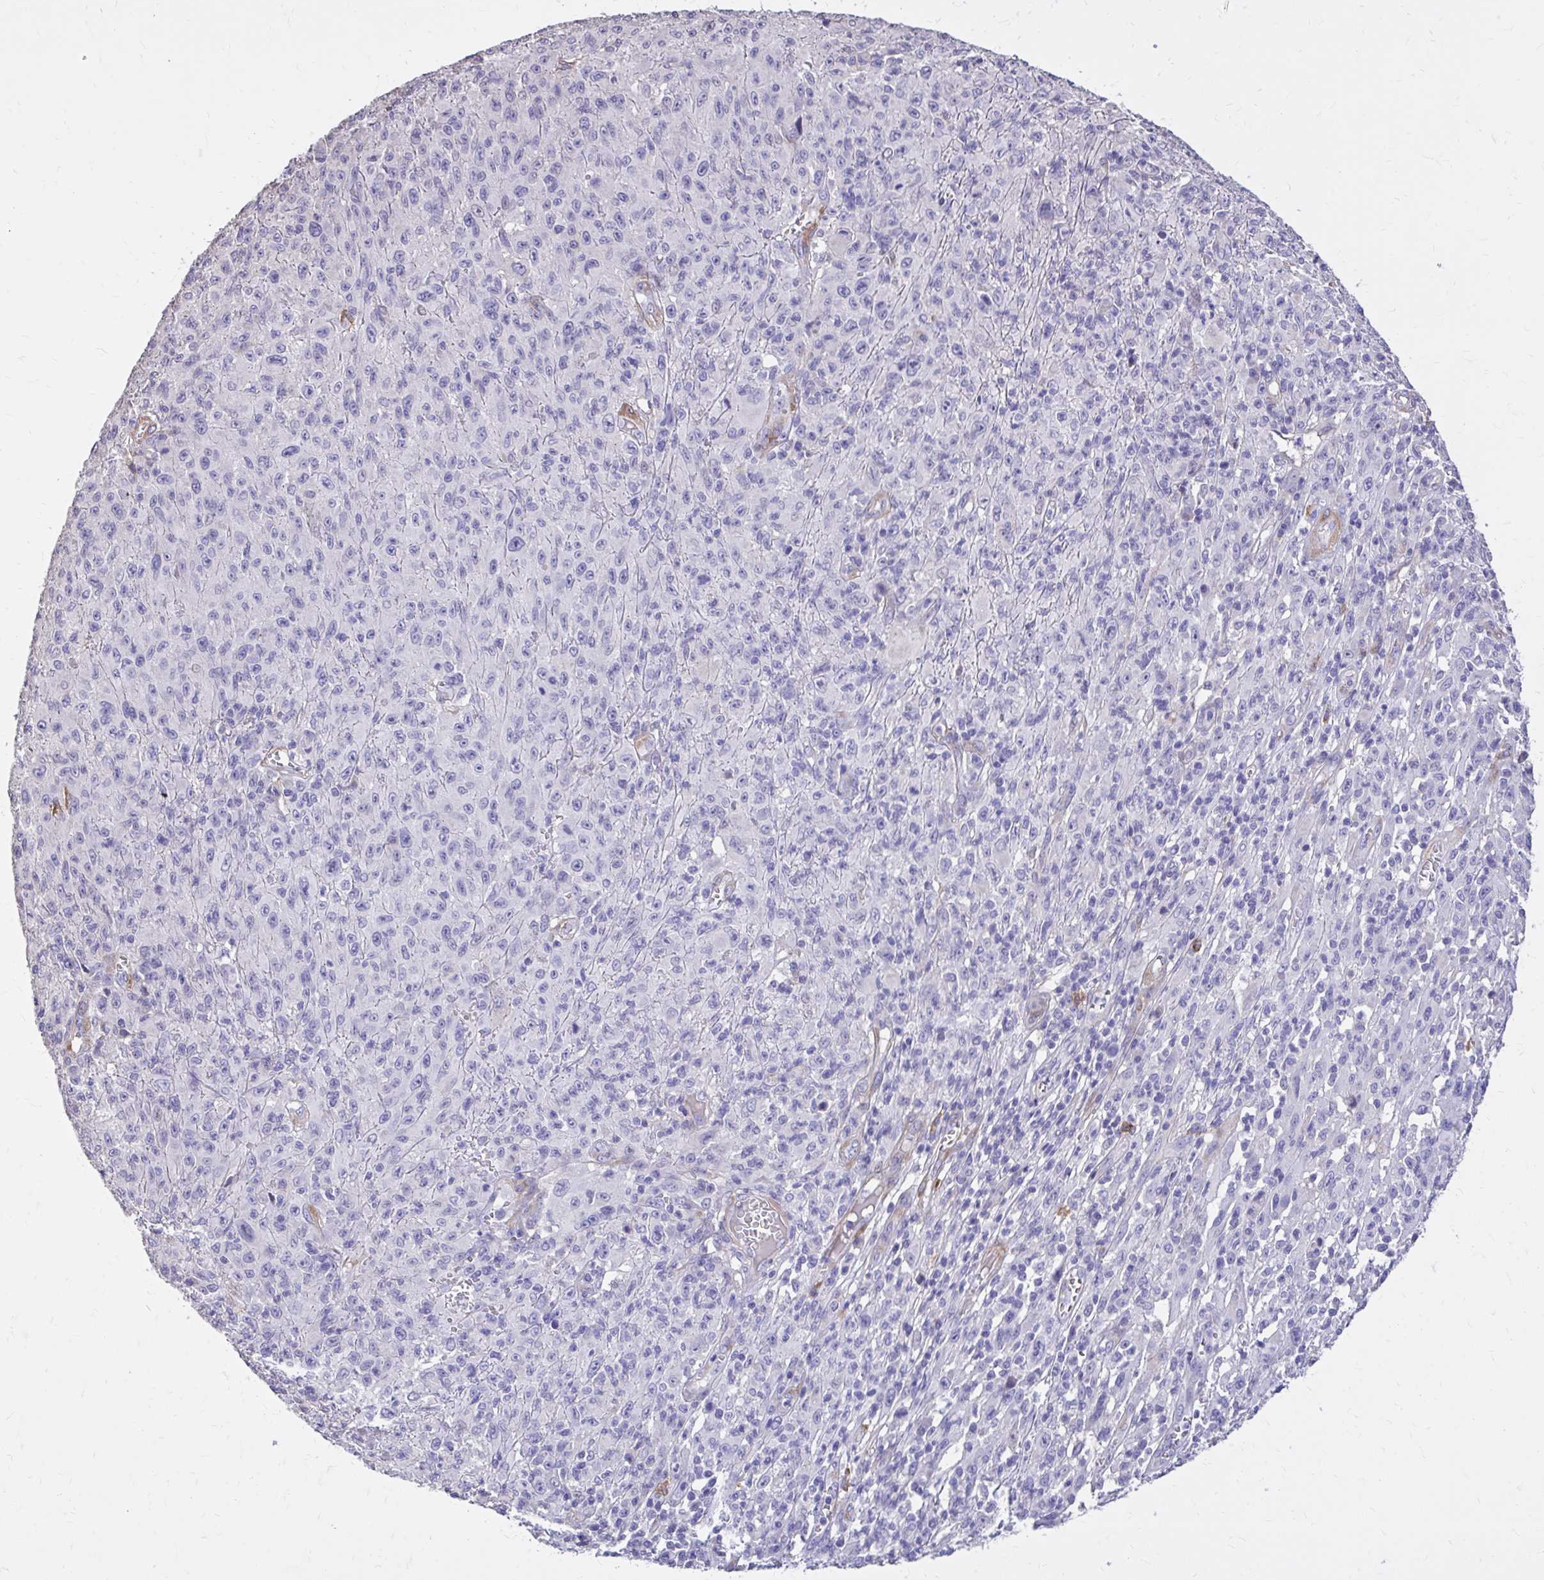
{"staining": {"intensity": "negative", "quantity": "none", "location": "none"}, "tissue": "melanoma", "cell_type": "Tumor cells", "image_type": "cancer", "snomed": [{"axis": "morphology", "description": "Malignant melanoma, NOS"}, {"axis": "topography", "description": "Skin"}], "caption": "High power microscopy photomicrograph of an immunohistochemistry photomicrograph of malignant melanoma, revealing no significant positivity in tumor cells.", "gene": "EPB41L1", "patient": {"sex": "male", "age": 46}}